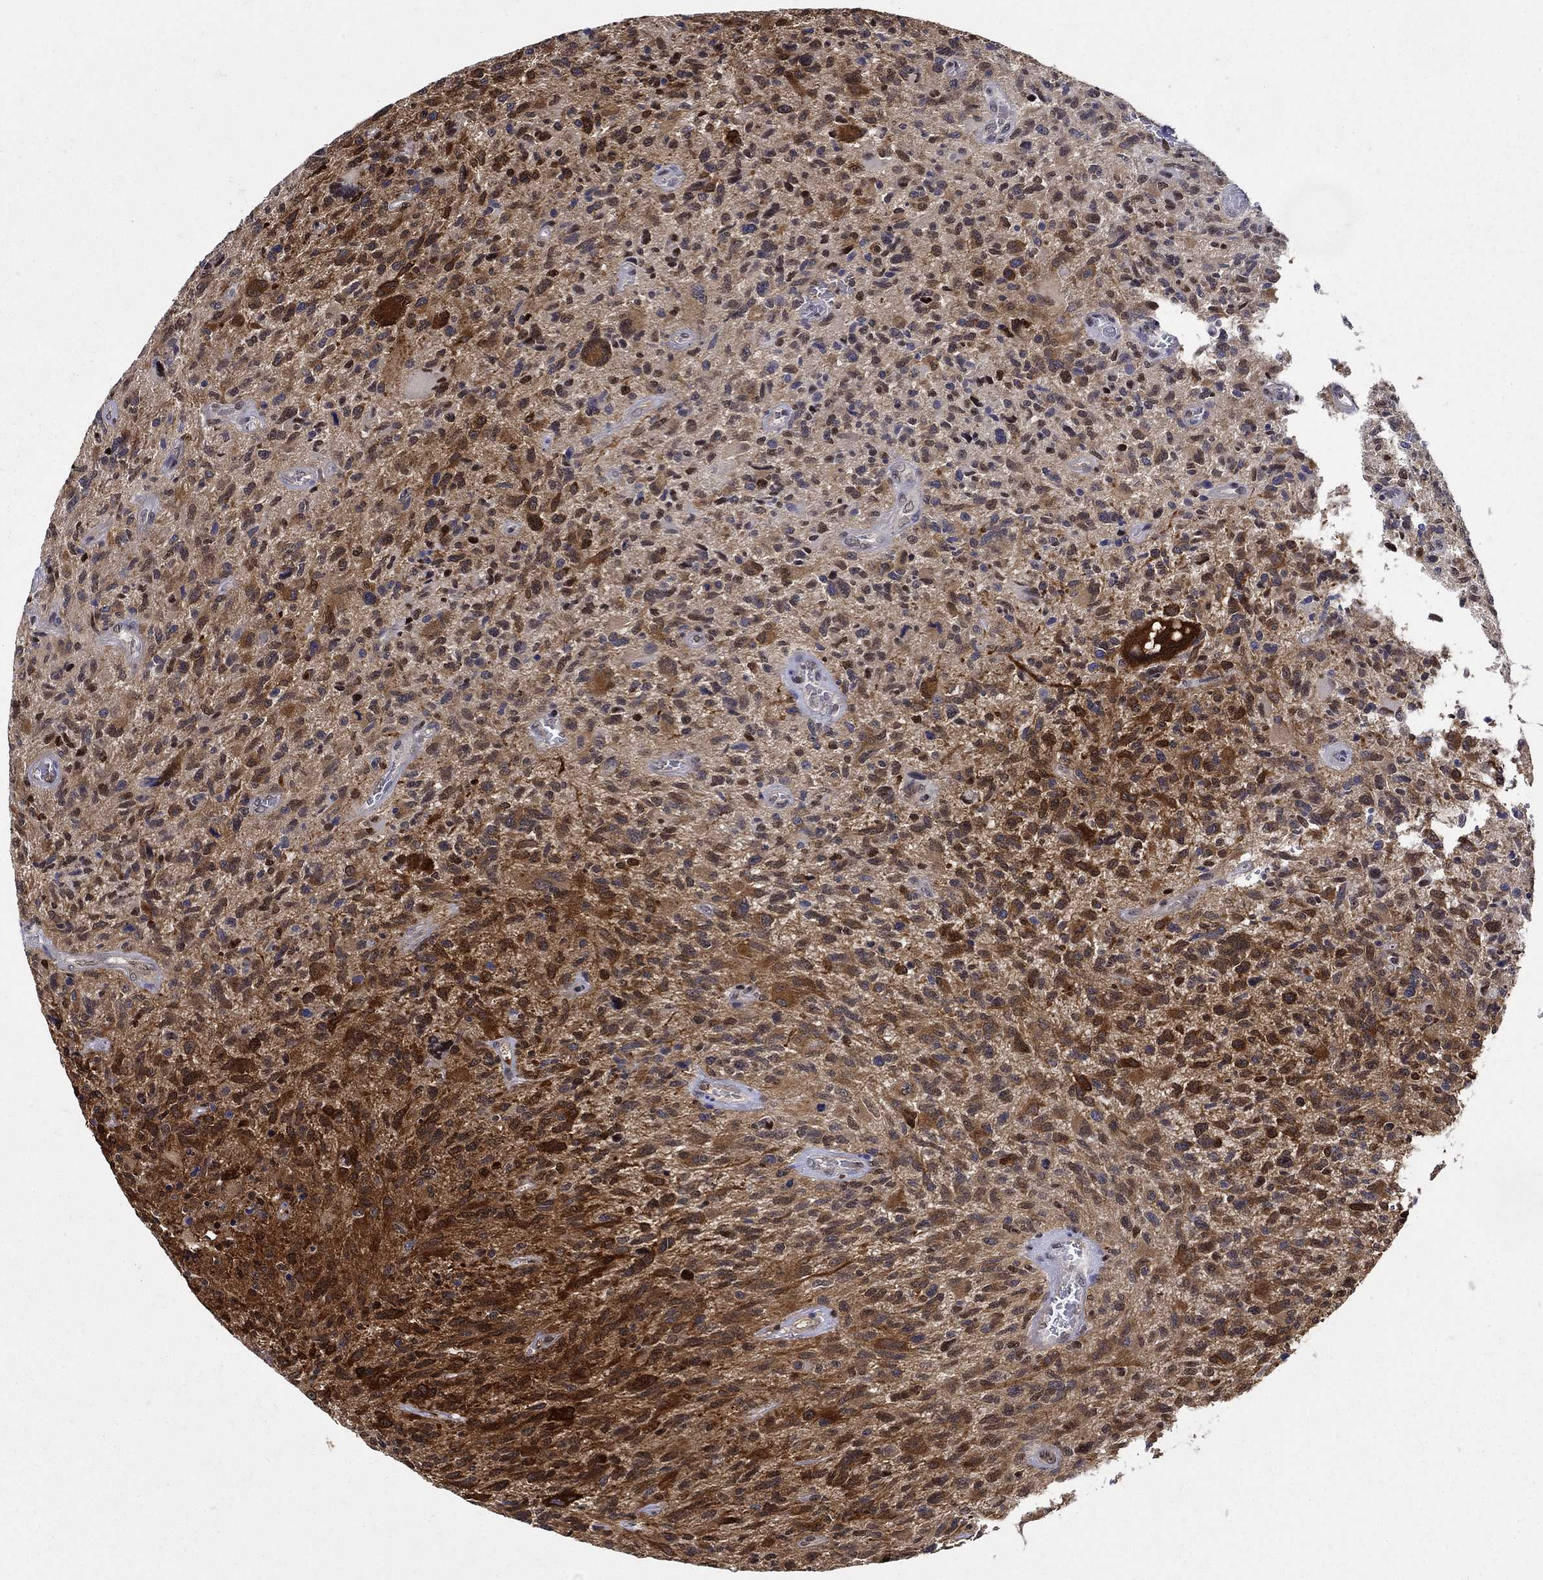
{"staining": {"intensity": "strong", "quantity": "25%-75%", "location": "cytoplasmic/membranous,nuclear"}, "tissue": "glioma", "cell_type": "Tumor cells", "image_type": "cancer", "snomed": [{"axis": "morphology", "description": "Glioma, malignant, NOS"}, {"axis": "morphology", "description": "Glioma, malignant, High grade"}, {"axis": "topography", "description": "Brain"}], "caption": "Protein analysis of glioma tissue displays strong cytoplasmic/membranous and nuclear expression in approximately 25%-75% of tumor cells.", "gene": "ZNF594", "patient": {"sex": "female", "age": 71}}